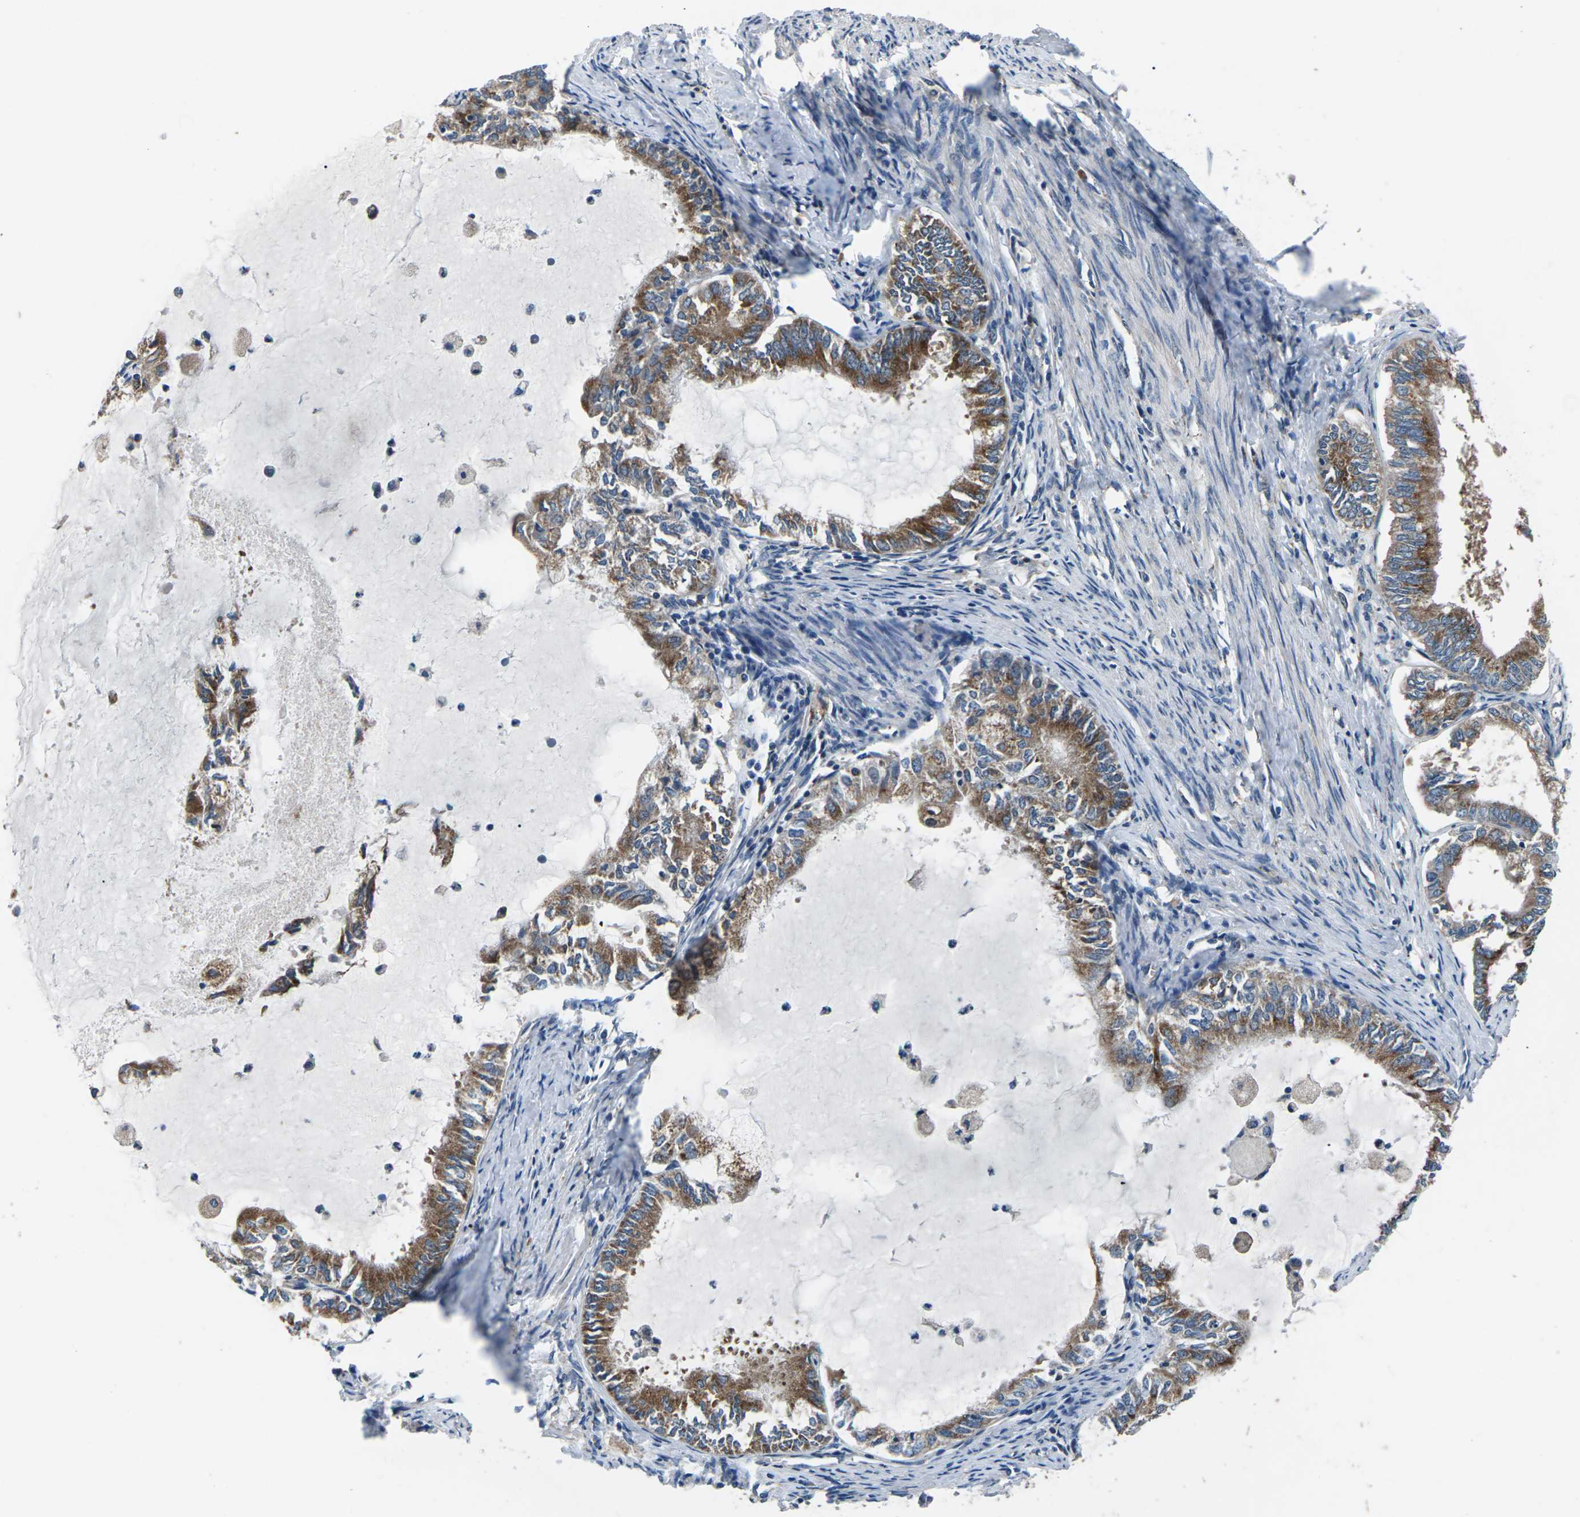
{"staining": {"intensity": "moderate", "quantity": ">75%", "location": "cytoplasmic/membranous"}, "tissue": "endometrial cancer", "cell_type": "Tumor cells", "image_type": "cancer", "snomed": [{"axis": "morphology", "description": "Adenocarcinoma, NOS"}, {"axis": "topography", "description": "Endometrium"}], "caption": "Moderate cytoplasmic/membranous expression is present in about >75% of tumor cells in adenocarcinoma (endometrial).", "gene": "GABRP", "patient": {"sex": "female", "age": 86}}